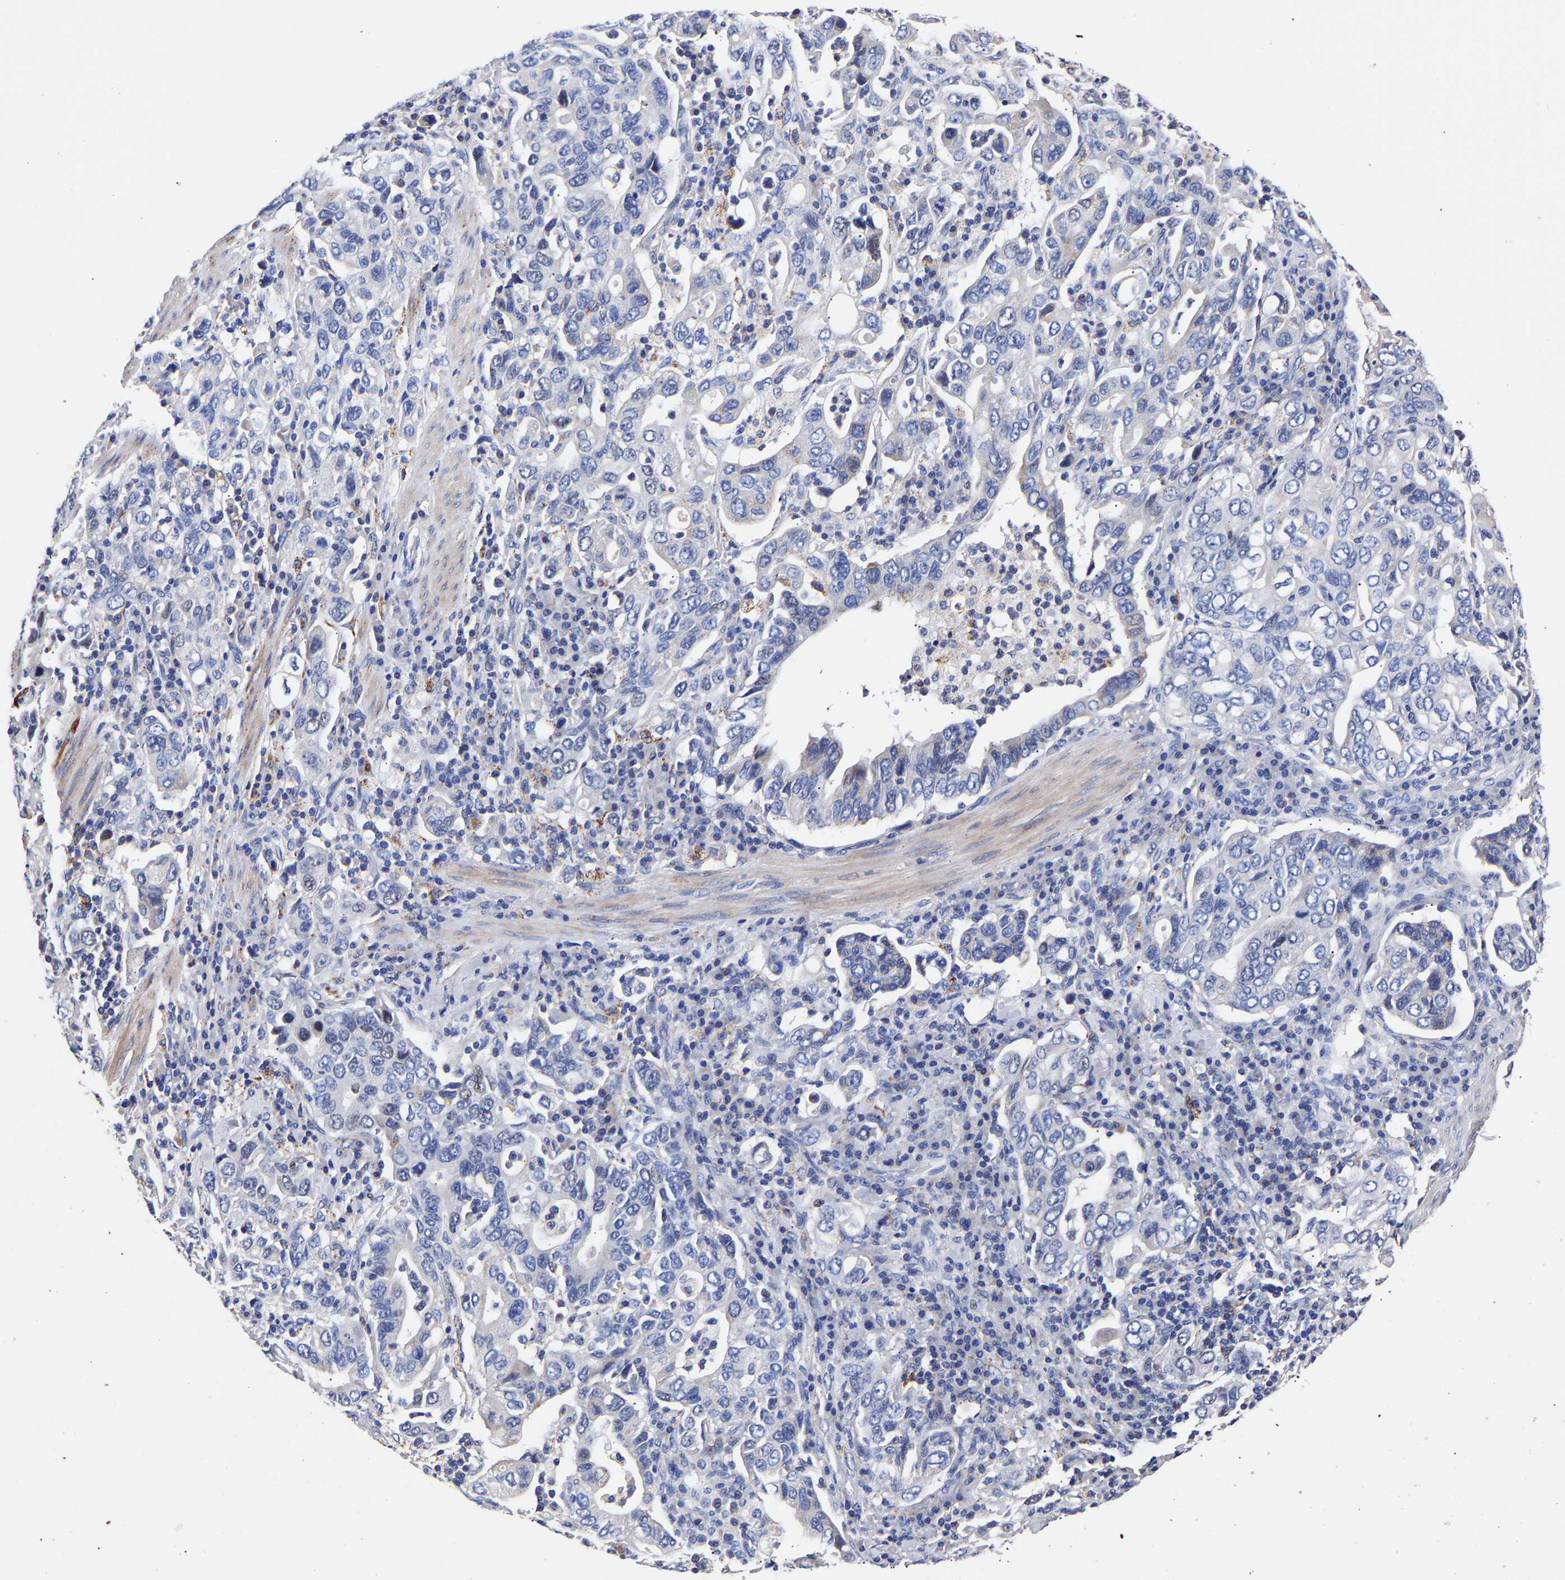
{"staining": {"intensity": "negative", "quantity": "none", "location": "none"}, "tissue": "stomach cancer", "cell_type": "Tumor cells", "image_type": "cancer", "snomed": [{"axis": "morphology", "description": "Adenocarcinoma, NOS"}, {"axis": "topography", "description": "Stomach, upper"}], "caption": "IHC micrograph of neoplastic tissue: adenocarcinoma (stomach) stained with DAB shows no significant protein expression in tumor cells. Brightfield microscopy of IHC stained with DAB (3,3'-diaminobenzidine) (brown) and hematoxylin (blue), captured at high magnification.", "gene": "SEM1", "patient": {"sex": "male", "age": 62}}